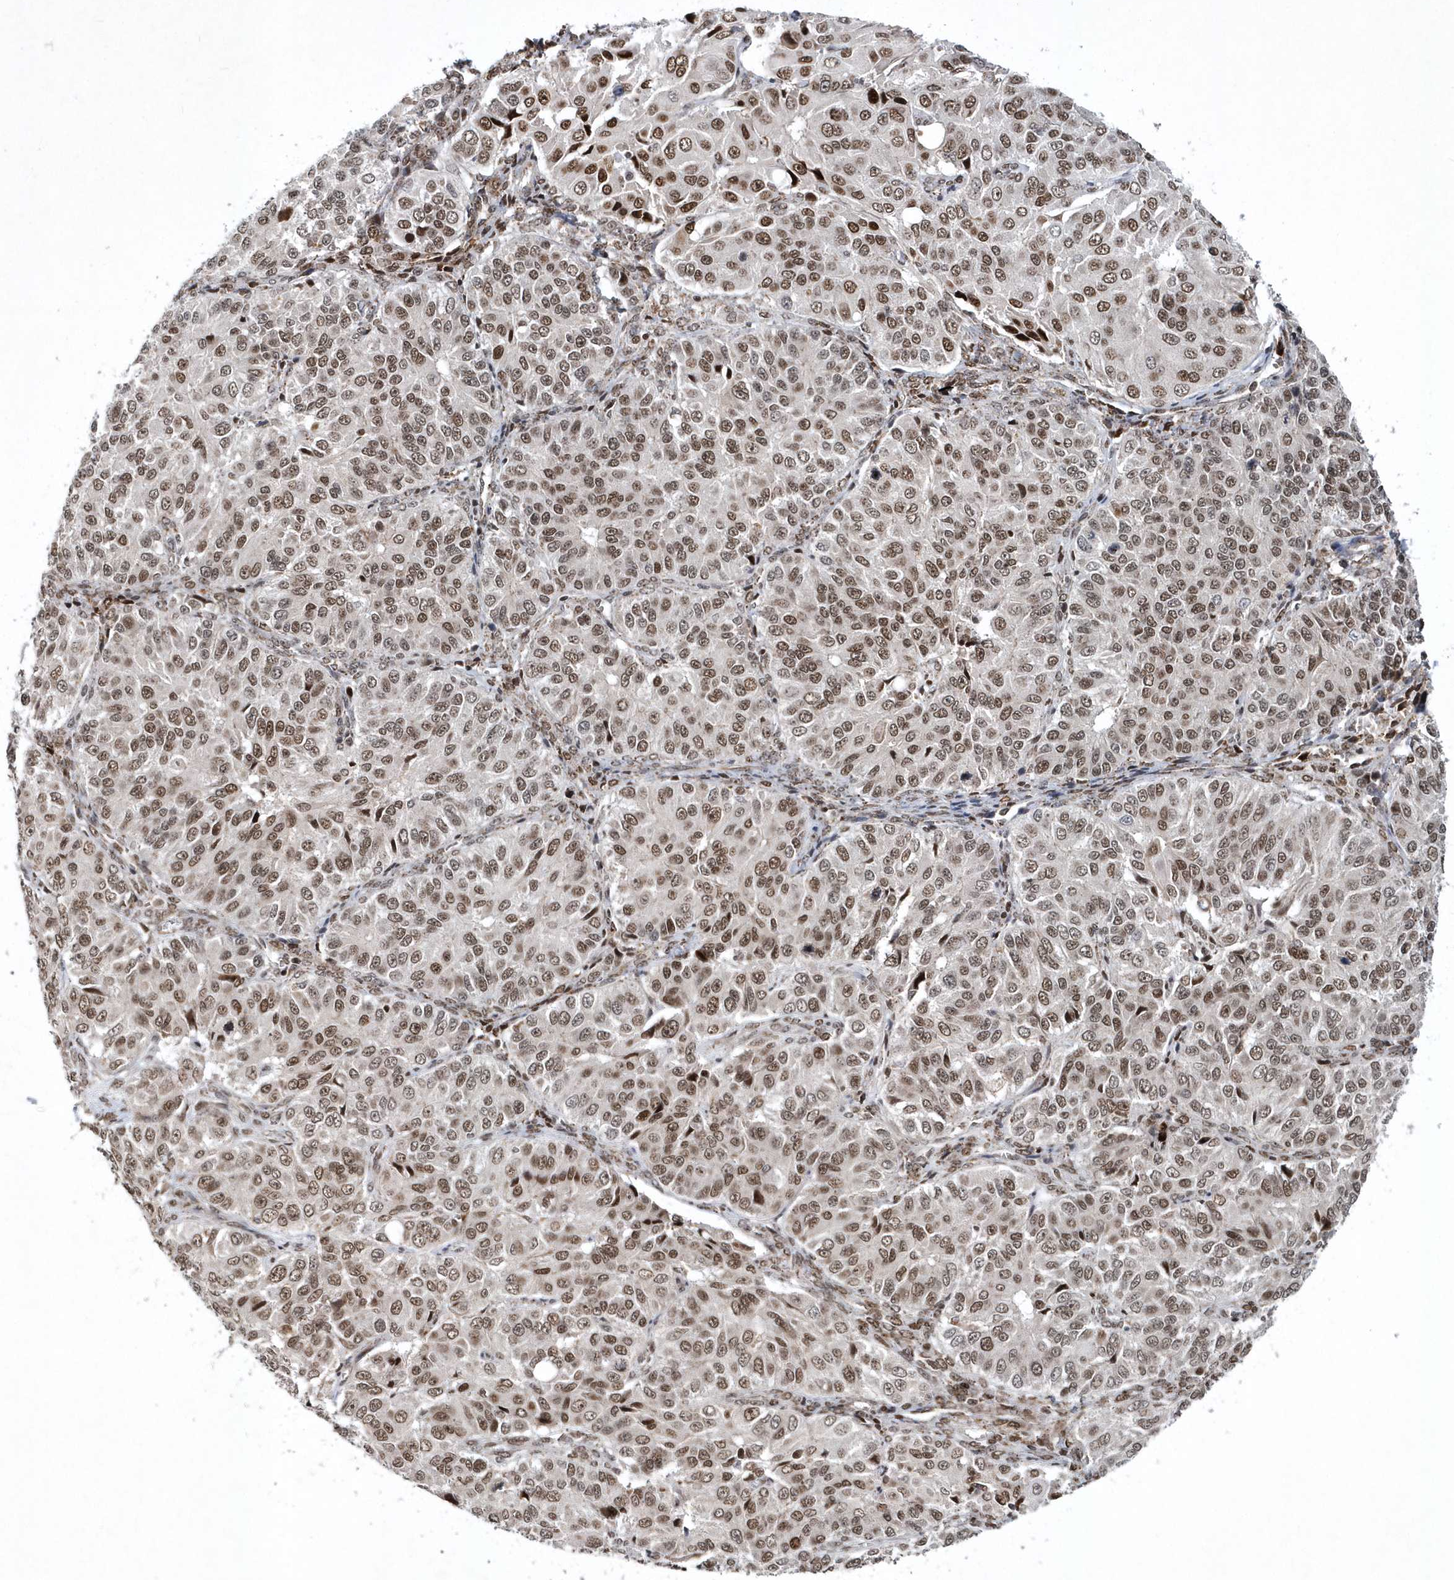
{"staining": {"intensity": "moderate", "quantity": ">75%", "location": "cytoplasmic/membranous,nuclear"}, "tissue": "ovarian cancer", "cell_type": "Tumor cells", "image_type": "cancer", "snomed": [{"axis": "morphology", "description": "Carcinoma, endometroid"}, {"axis": "topography", "description": "Ovary"}], "caption": "Ovarian cancer (endometroid carcinoma) stained with IHC reveals moderate cytoplasmic/membranous and nuclear expression in about >75% of tumor cells.", "gene": "SOWAHB", "patient": {"sex": "female", "age": 51}}